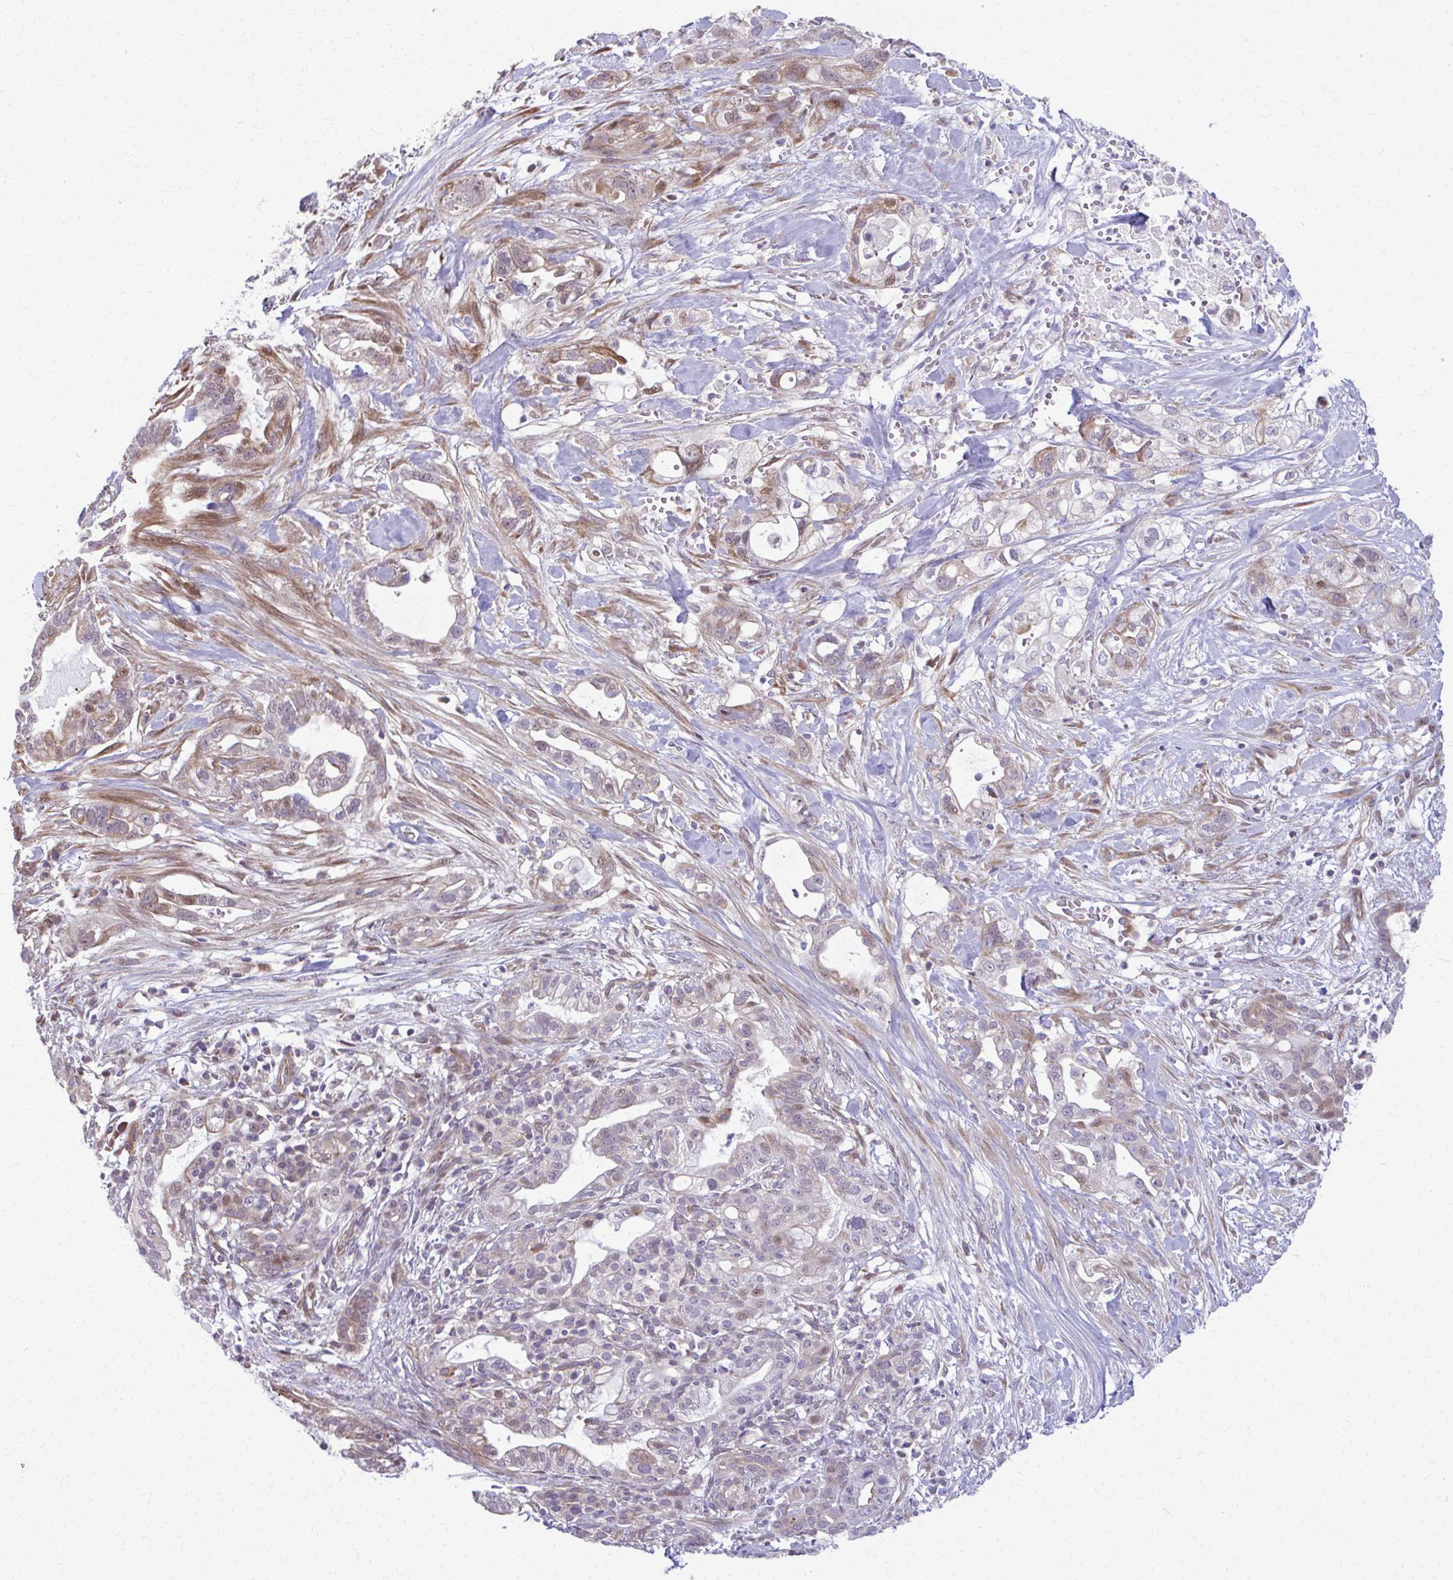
{"staining": {"intensity": "moderate", "quantity": "25%-75%", "location": "cytoplasmic/membranous,nuclear"}, "tissue": "pancreatic cancer", "cell_type": "Tumor cells", "image_type": "cancer", "snomed": [{"axis": "morphology", "description": "Adenocarcinoma, NOS"}, {"axis": "topography", "description": "Pancreas"}], "caption": "This image shows pancreatic adenocarcinoma stained with immunohistochemistry (IHC) to label a protein in brown. The cytoplasmic/membranous and nuclear of tumor cells show moderate positivity for the protein. Nuclei are counter-stained blue.", "gene": "MAF1", "patient": {"sex": "male", "age": 44}}